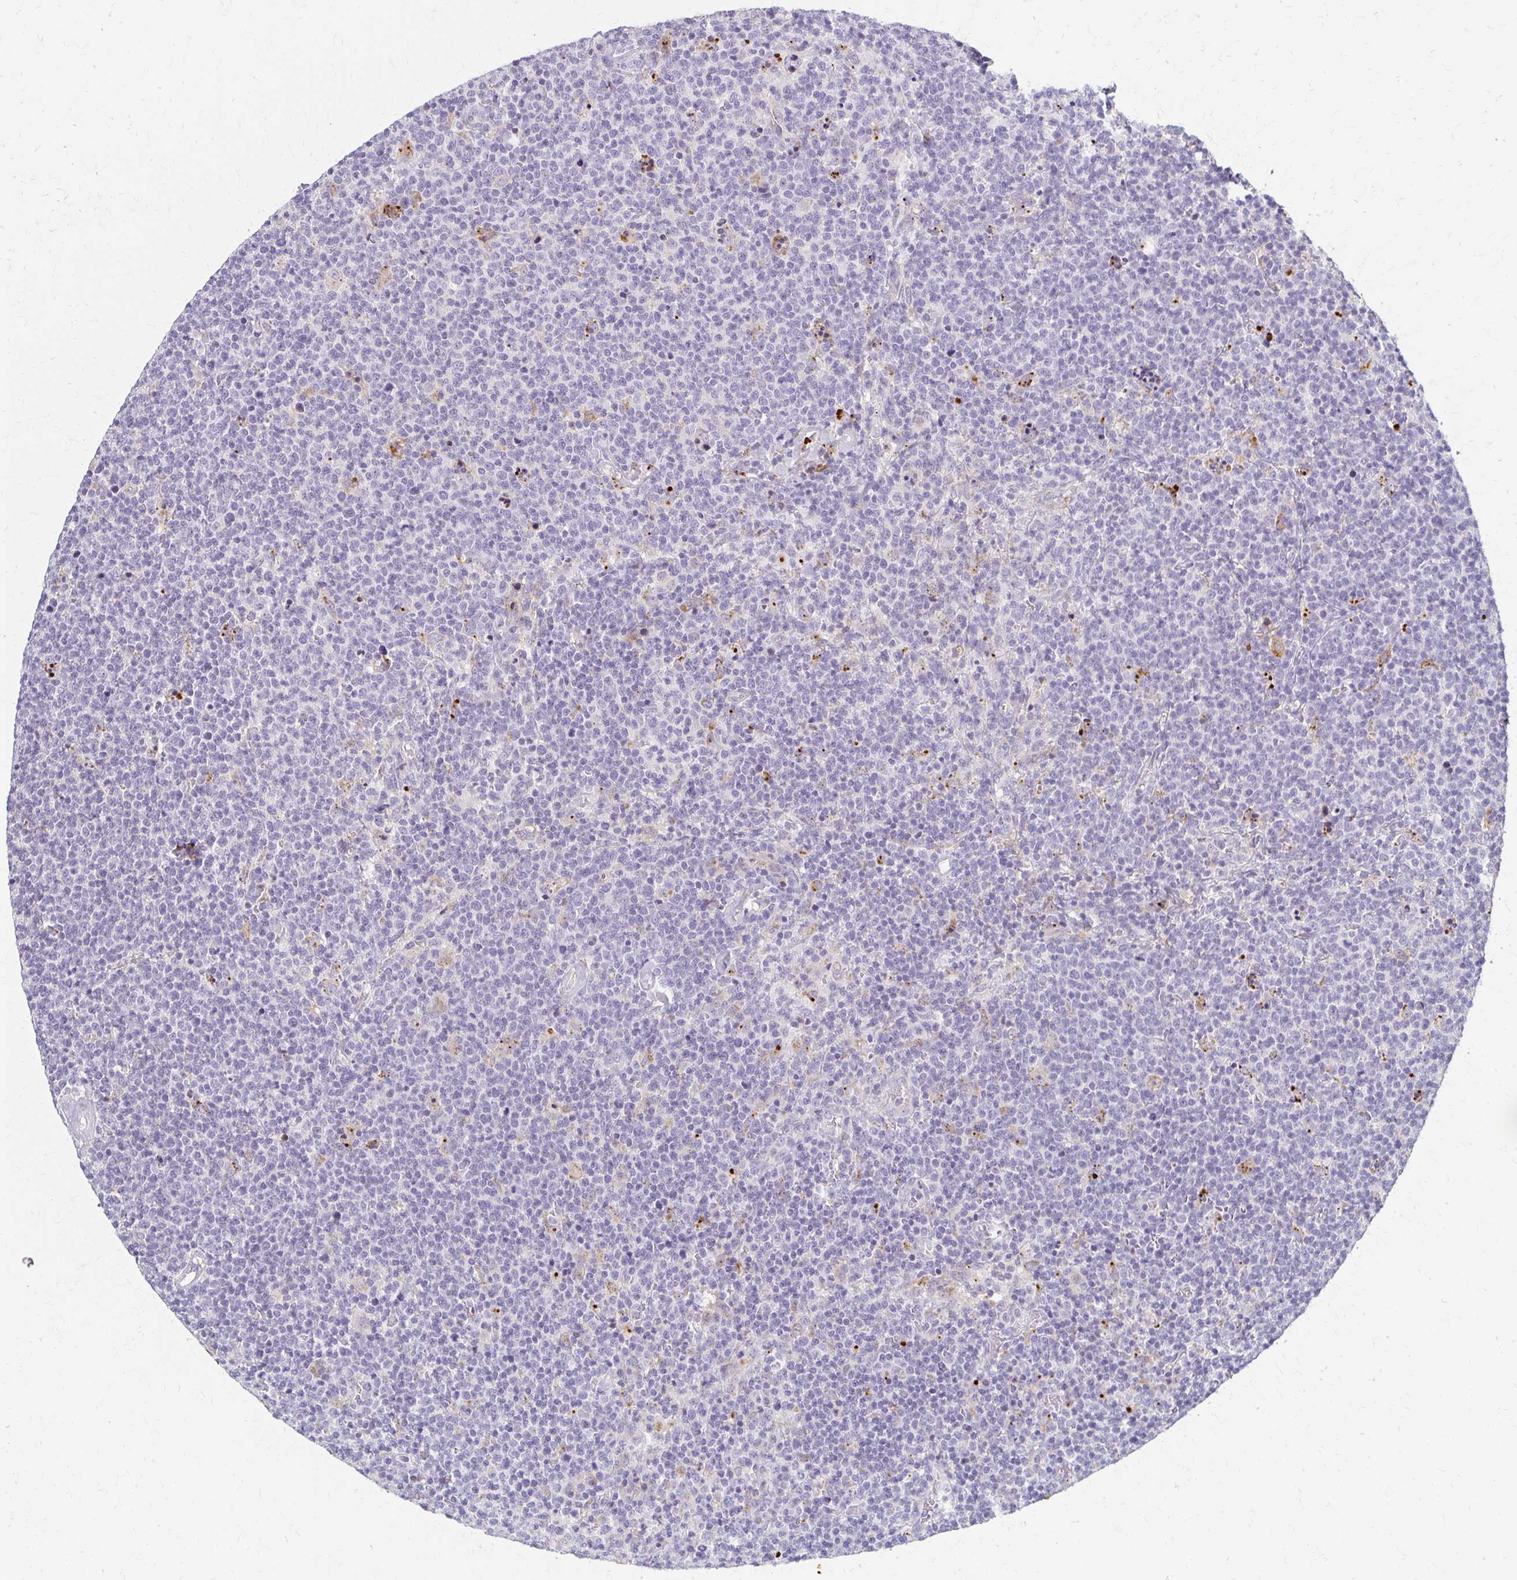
{"staining": {"intensity": "negative", "quantity": "none", "location": "none"}, "tissue": "lymphoma", "cell_type": "Tumor cells", "image_type": "cancer", "snomed": [{"axis": "morphology", "description": "Malignant lymphoma, non-Hodgkin's type, High grade"}, {"axis": "topography", "description": "Lymph node"}], "caption": "Immunohistochemical staining of human lymphoma displays no significant positivity in tumor cells.", "gene": "BBS12", "patient": {"sex": "male", "age": 61}}